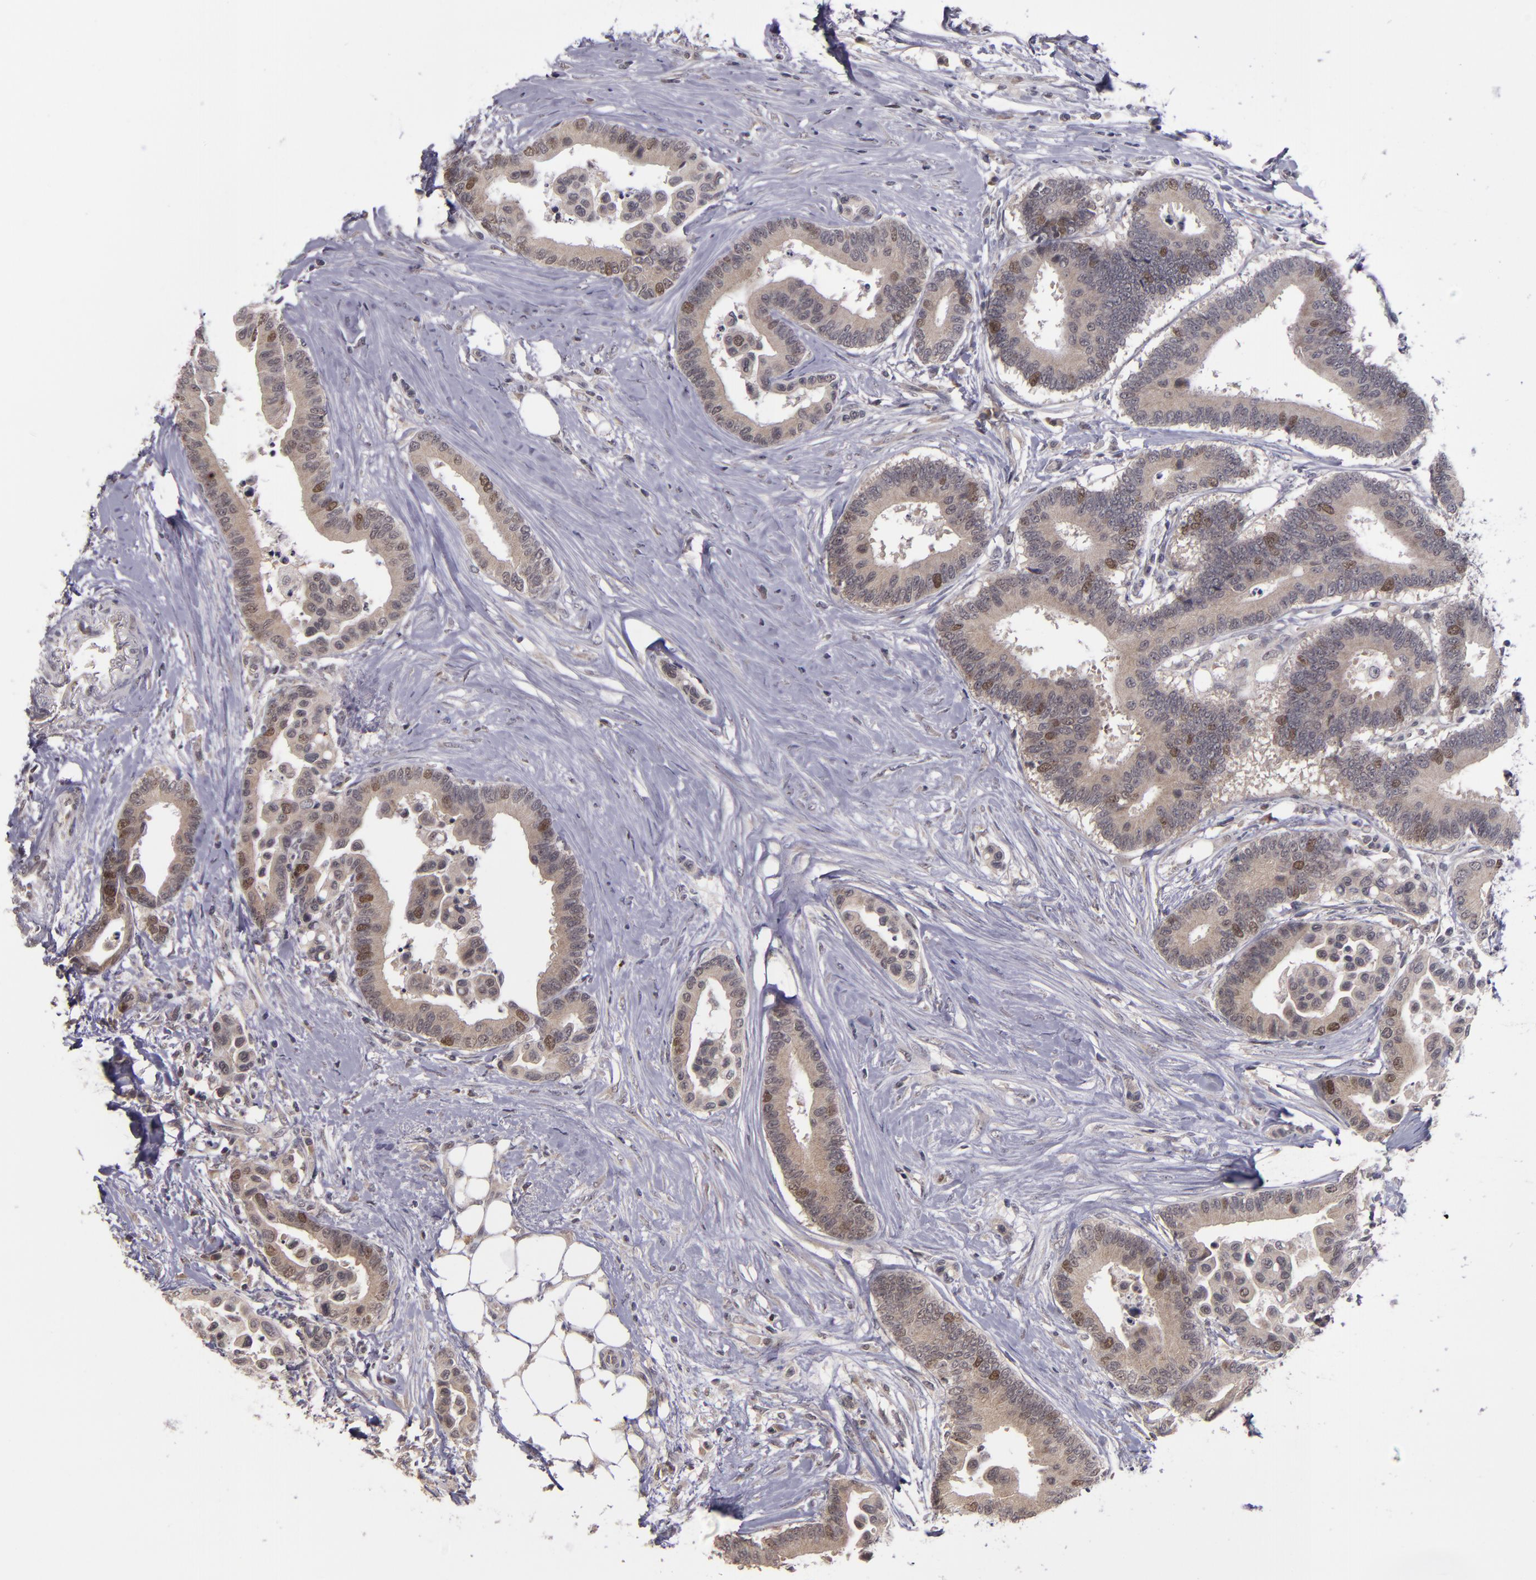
{"staining": {"intensity": "strong", "quantity": "<25%", "location": "nuclear"}, "tissue": "colorectal cancer", "cell_type": "Tumor cells", "image_type": "cancer", "snomed": [{"axis": "morphology", "description": "Adenocarcinoma, NOS"}, {"axis": "topography", "description": "Colon"}], "caption": "Colorectal cancer (adenocarcinoma) tissue displays strong nuclear positivity in approximately <25% of tumor cells, visualized by immunohistochemistry. (Brightfield microscopy of DAB IHC at high magnification).", "gene": "CDC7", "patient": {"sex": "male", "age": 82}}